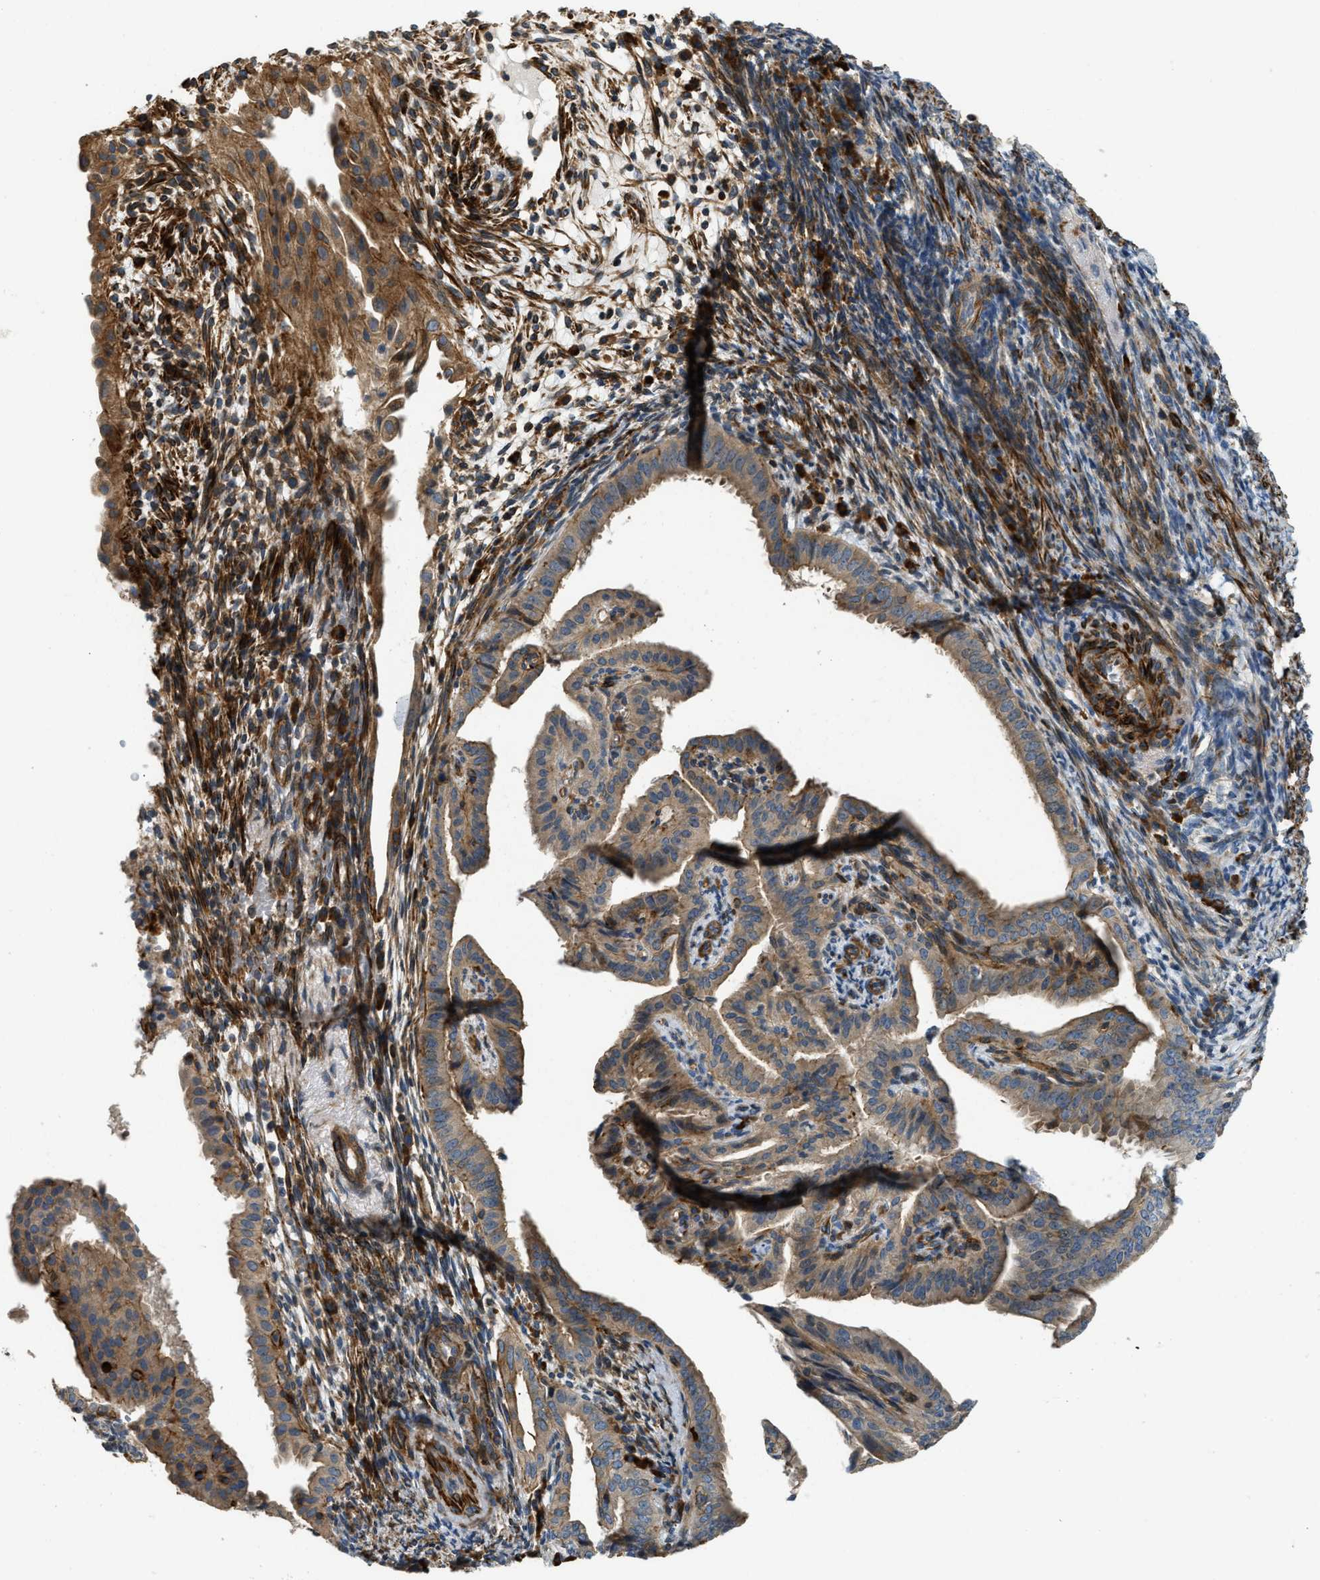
{"staining": {"intensity": "moderate", "quantity": ">75%", "location": "cytoplasmic/membranous"}, "tissue": "endometrial cancer", "cell_type": "Tumor cells", "image_type": "cancer", "snomed": [{"axis": "morphology", "description": "Adenocarcinoma, NOS"}, {"axis": "topography", "description": "Endometrium"}], "caption": "Human endometrial cancer (adenocarcinoma) stained for a protein (brown) exhibits moderate cytoplasmic/membranous positive expression in approximately >75% of tumor cells.", "gene": "BTN3A2", "patient": {"sex": "female", "age": 58}}